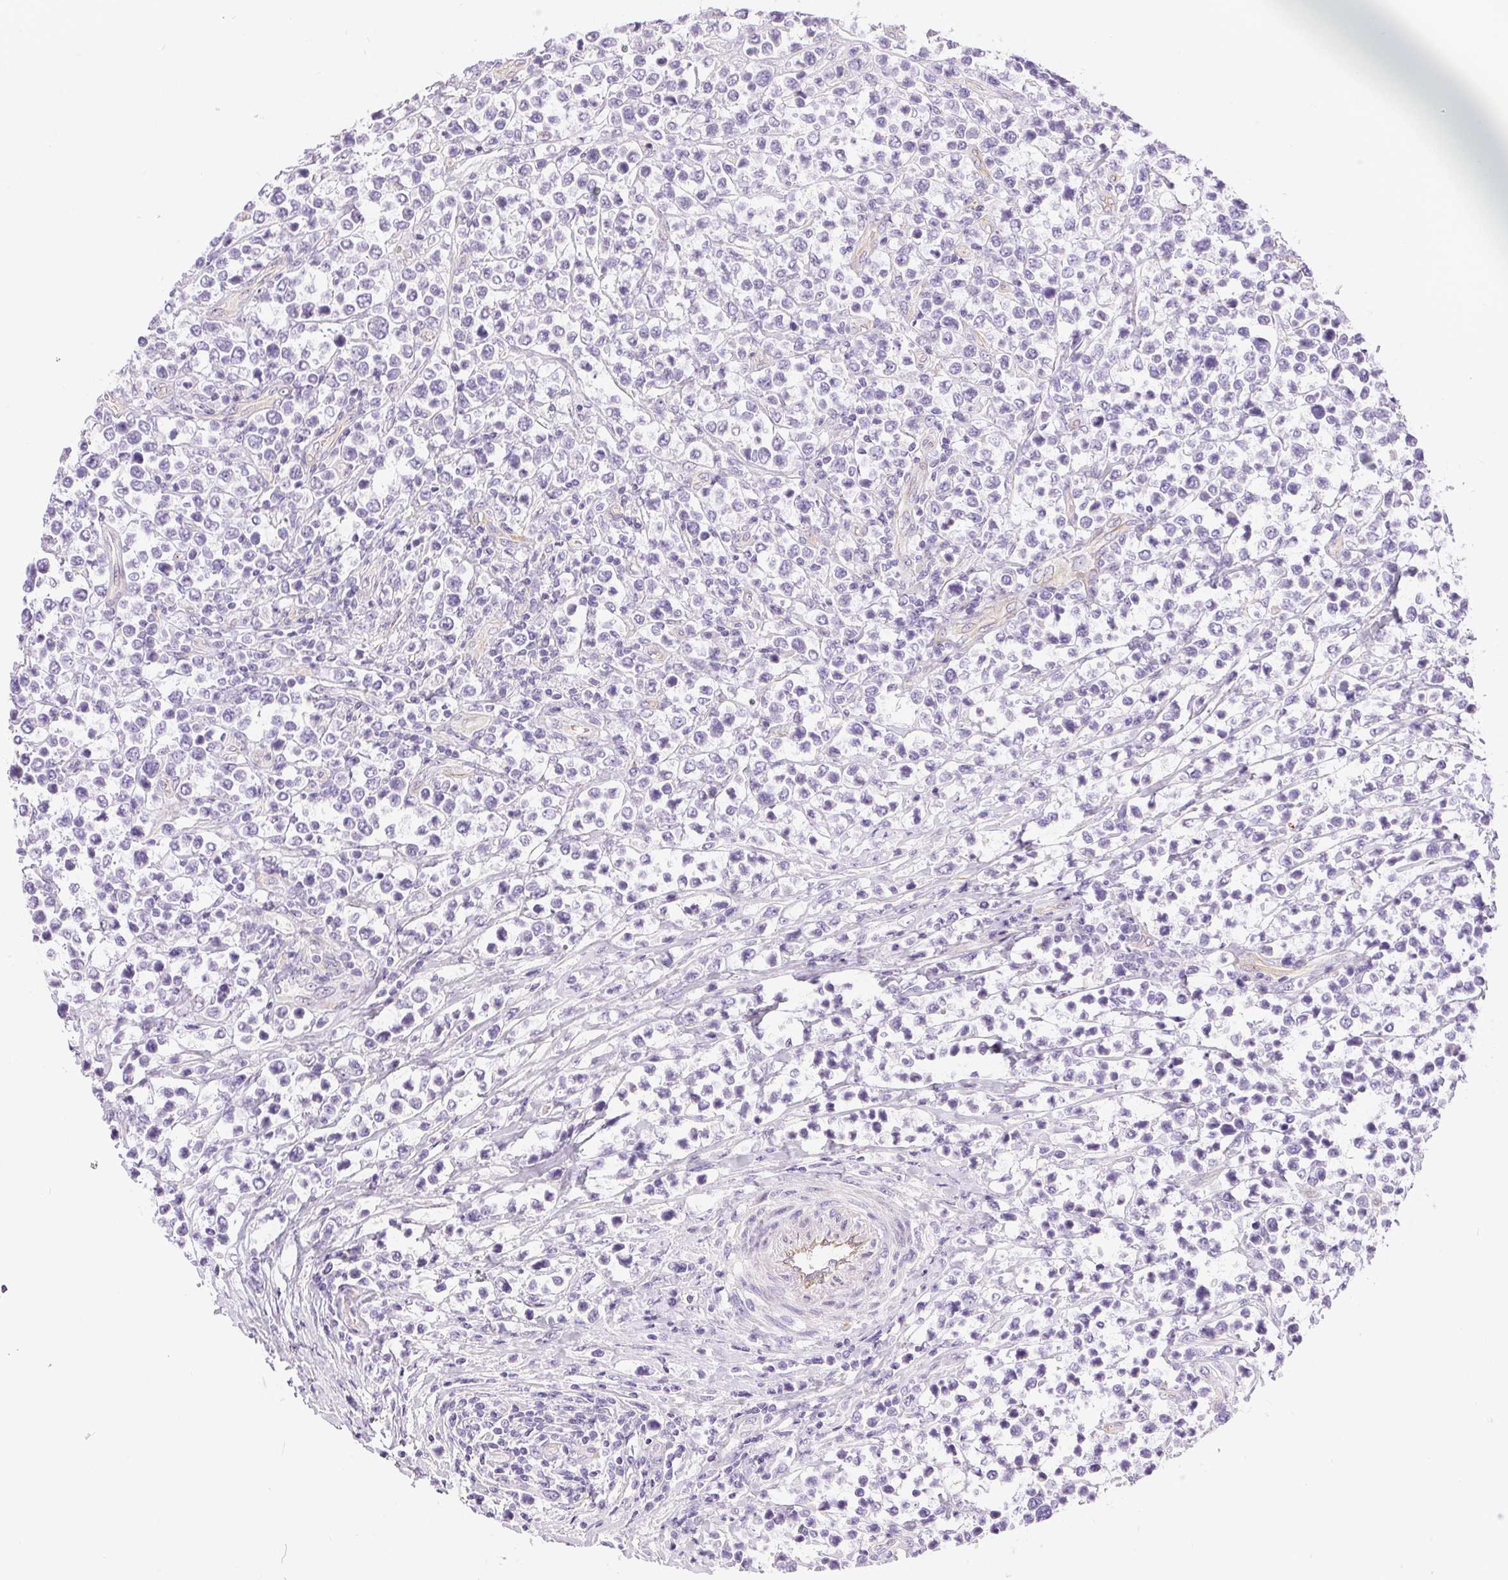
{"staining": {"intensity": "negative", "quantity": "none", "location": "none"}, "tissue": "lymphoma", "cell_type": "Tumor cells", "image_type": "cancer", "snomed": [{"axis": "morphology", "description": "Malignant lymphoma, non-Hodgkin's type, High grade"}, {"axis": "topography", "description": "Soft tissue"}], "caption": "Immunohistochemical staining of human malignant lymphoma, non-Hodgkin's type (high-grade) shows no significant positivity in tumor cells.", "gene": "GFAP", "patient": {"sex": "female", "age": 56}}